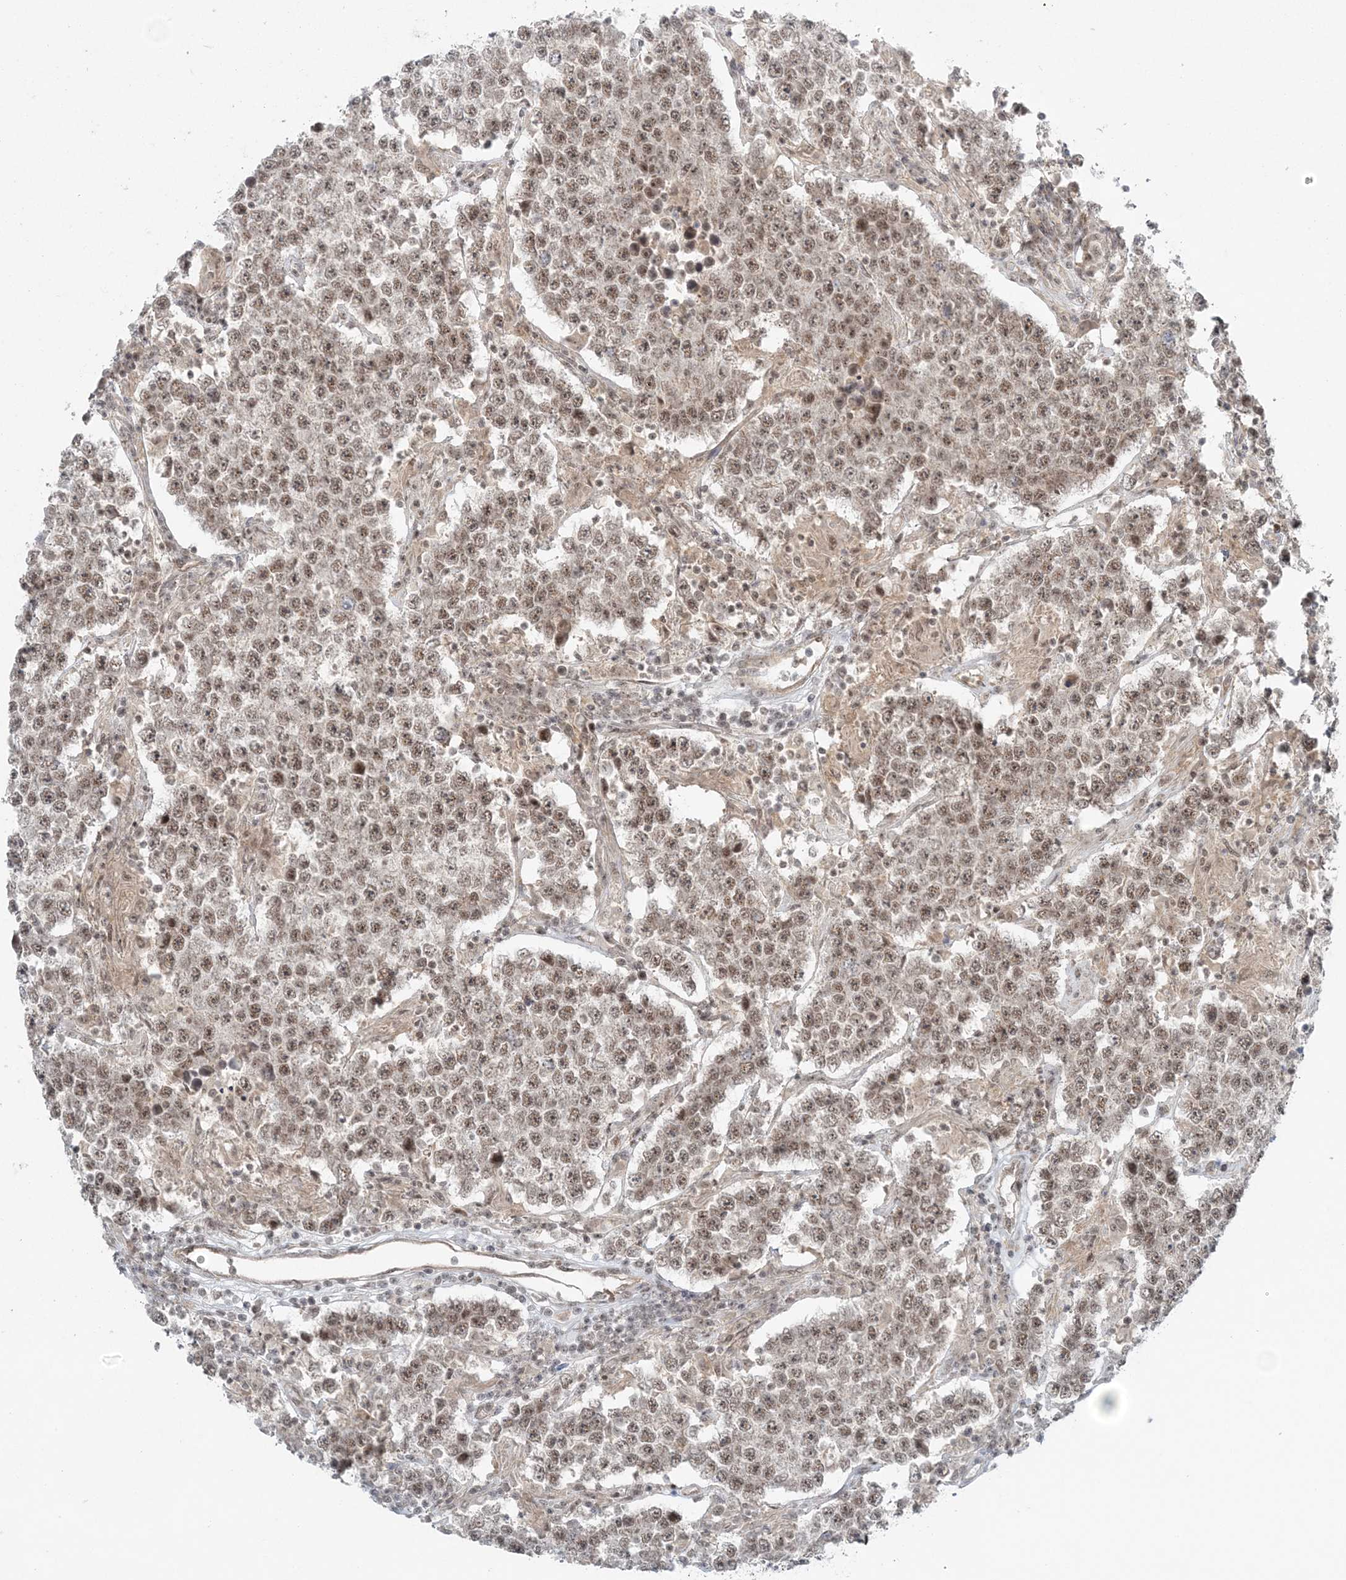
{"staining": {"intensity": "moderate", "quantity": ">75%", "location": "nuclear"}, "tissue": "testis cancer", "cell_type": "Tumor cells", "image_type": "cancer", "snomed": [{"axis": "morphology", "description": "Normal tissue, NOS"}, {"axis": "morphology", "description": "Urothelial carcinoma, High grade"}, {"axis": "morphology", "description": "Seminoma, NOS"}, {"axis": "morphology", "description": "Carcinoma, Embryonal, NOS"}, {"axis": "topography", "description": "Urinary bladder"}, {"axis": "topography", "description": "Testis"}], "caption": "Seminoma (testis) stained for a protein reveals moderate nuclear positivity in tumor cells.", "gene": "ATP11A", "patient": {"sex": "male", "age": 41}}